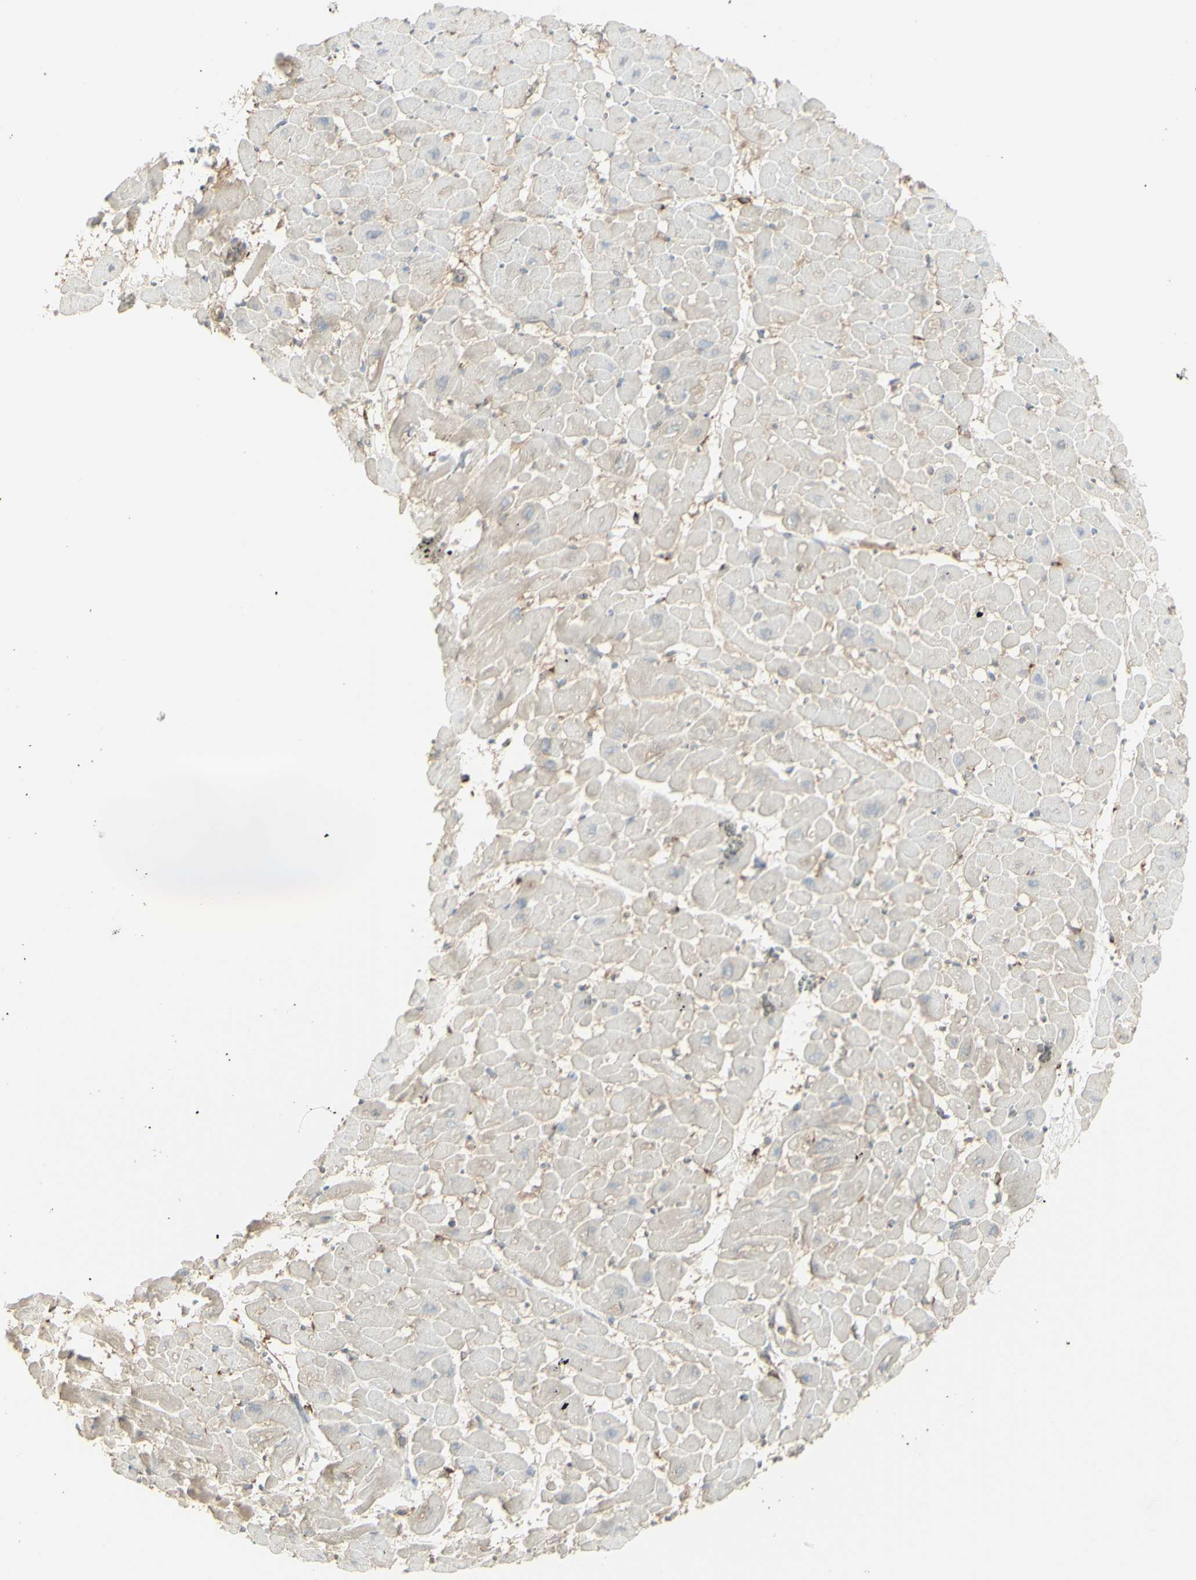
{"staining": {"intensity": "negative", "quantity": "none", "location": "none"}, "tissue": "heart muscle", "cell_type": "Cardiomyocytes", "image_type": "normal", "snomed": [{"axis": "morphology", "description": "Normal tissue, NOS"}, {"axis": "topography", "description": "Heart"}], "caption": "A high-resolution micrograph shows IHC staining of normal heart muscle, which reveals no significant expression in cardiomyocytes. The staining is performed using DAB brown chromogen with nuclei counter-stained in using hematoxylin.", "gene": "EEF1B2", "patient": {"sex": "male", "age": 45}}